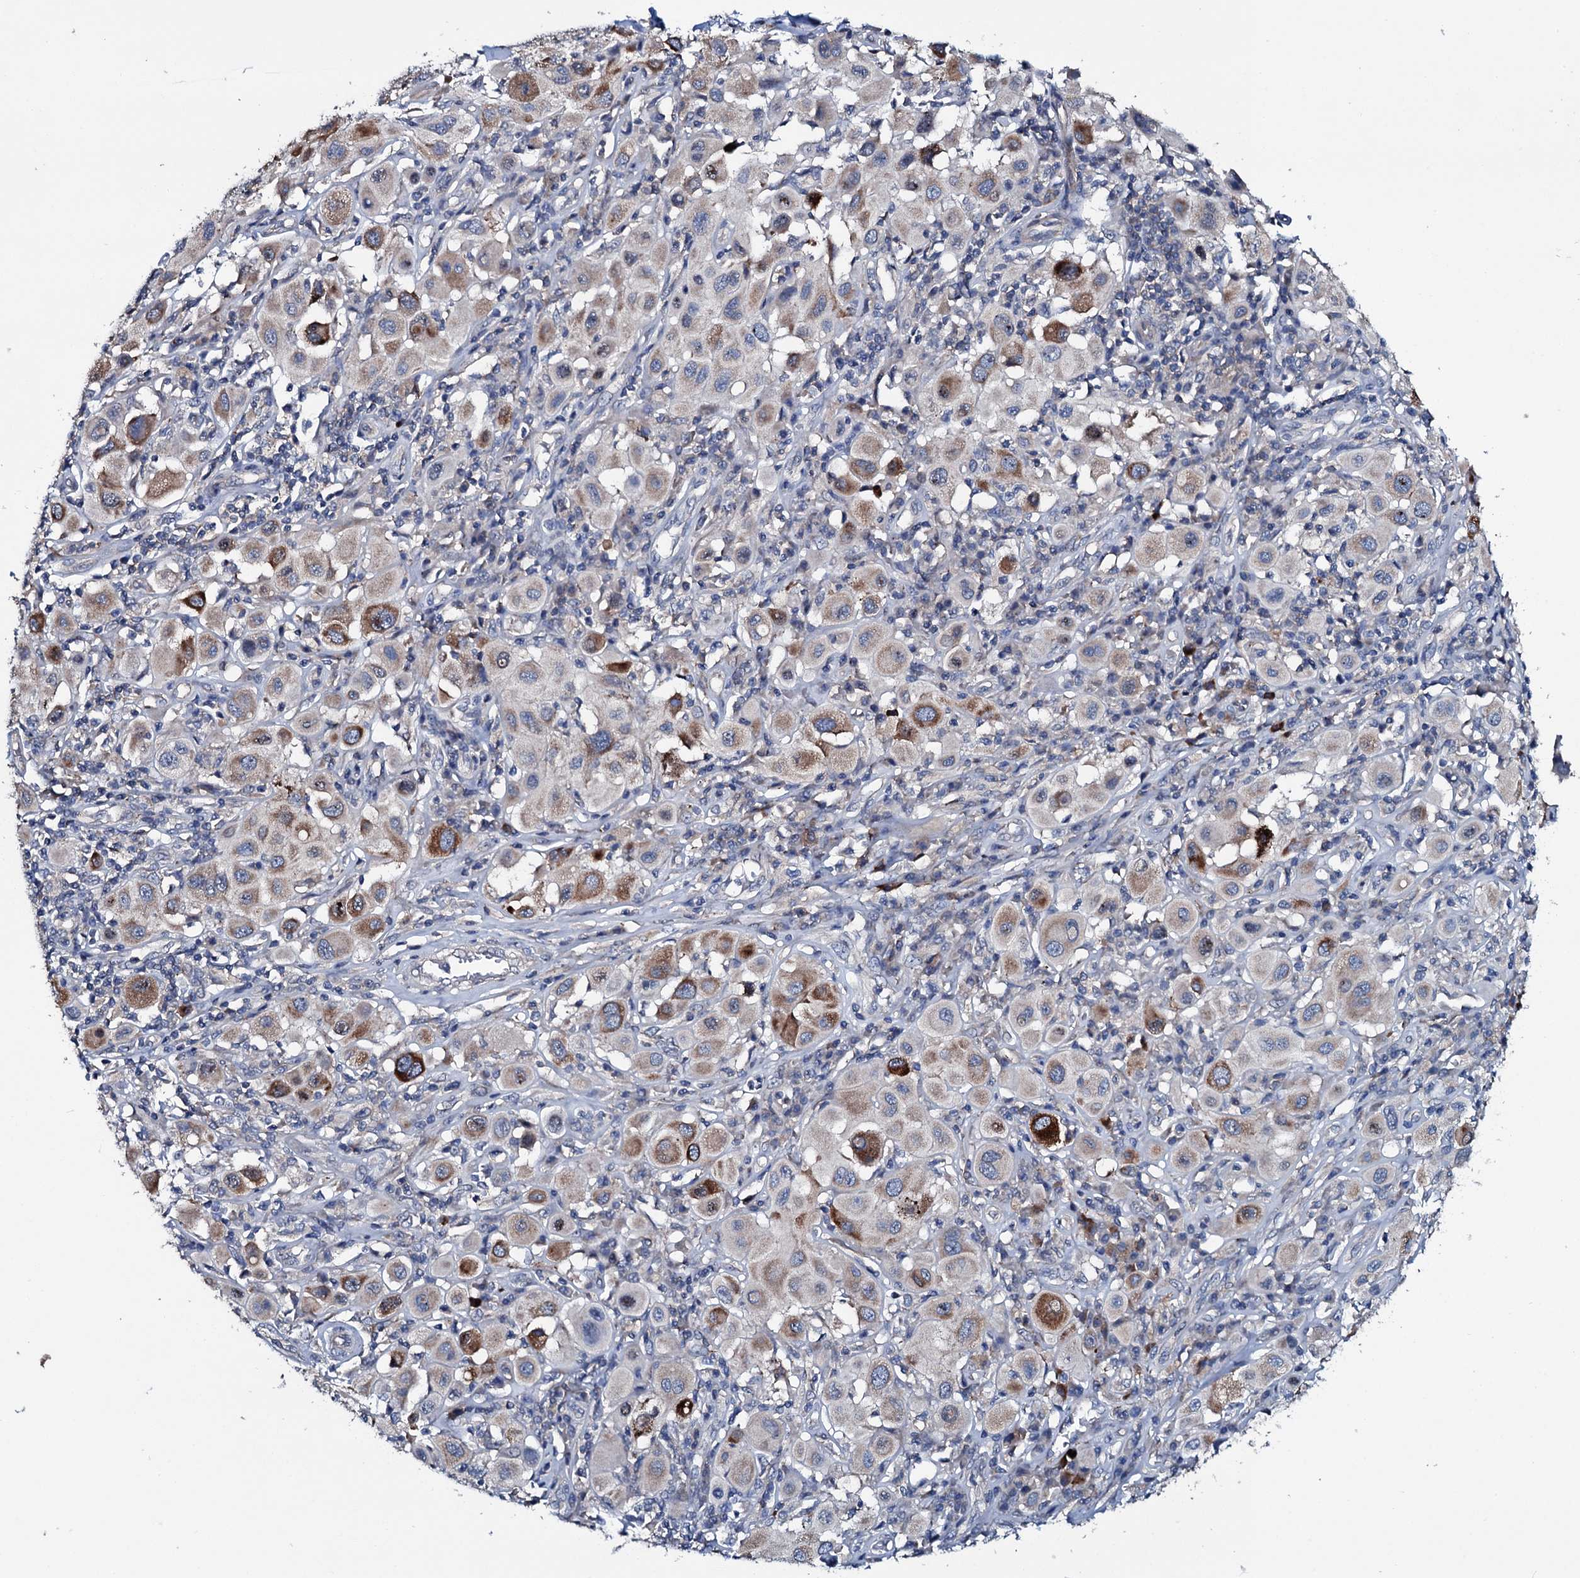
{"staining": {"intensity": "strong", "quantity": "<25%", "location": "cytoplasmic/membranous"}, "tissue": "melanoma", "cell_type": "Tumor cells", "image_type": "cancer", "snomed": [{"axis": "morphology", "description": "Malignant melanoma, Metastatic site"}, {"axis": "topography", "description": "Skin"}], "caption": "The immunohistochemical stain labels strong cytoplasmic/membranous expression in tumor cells of malignant melanoma (metastatic site) tissue.", "gene": "IL12B", "patient": {"sex": "male", "age": 41}}